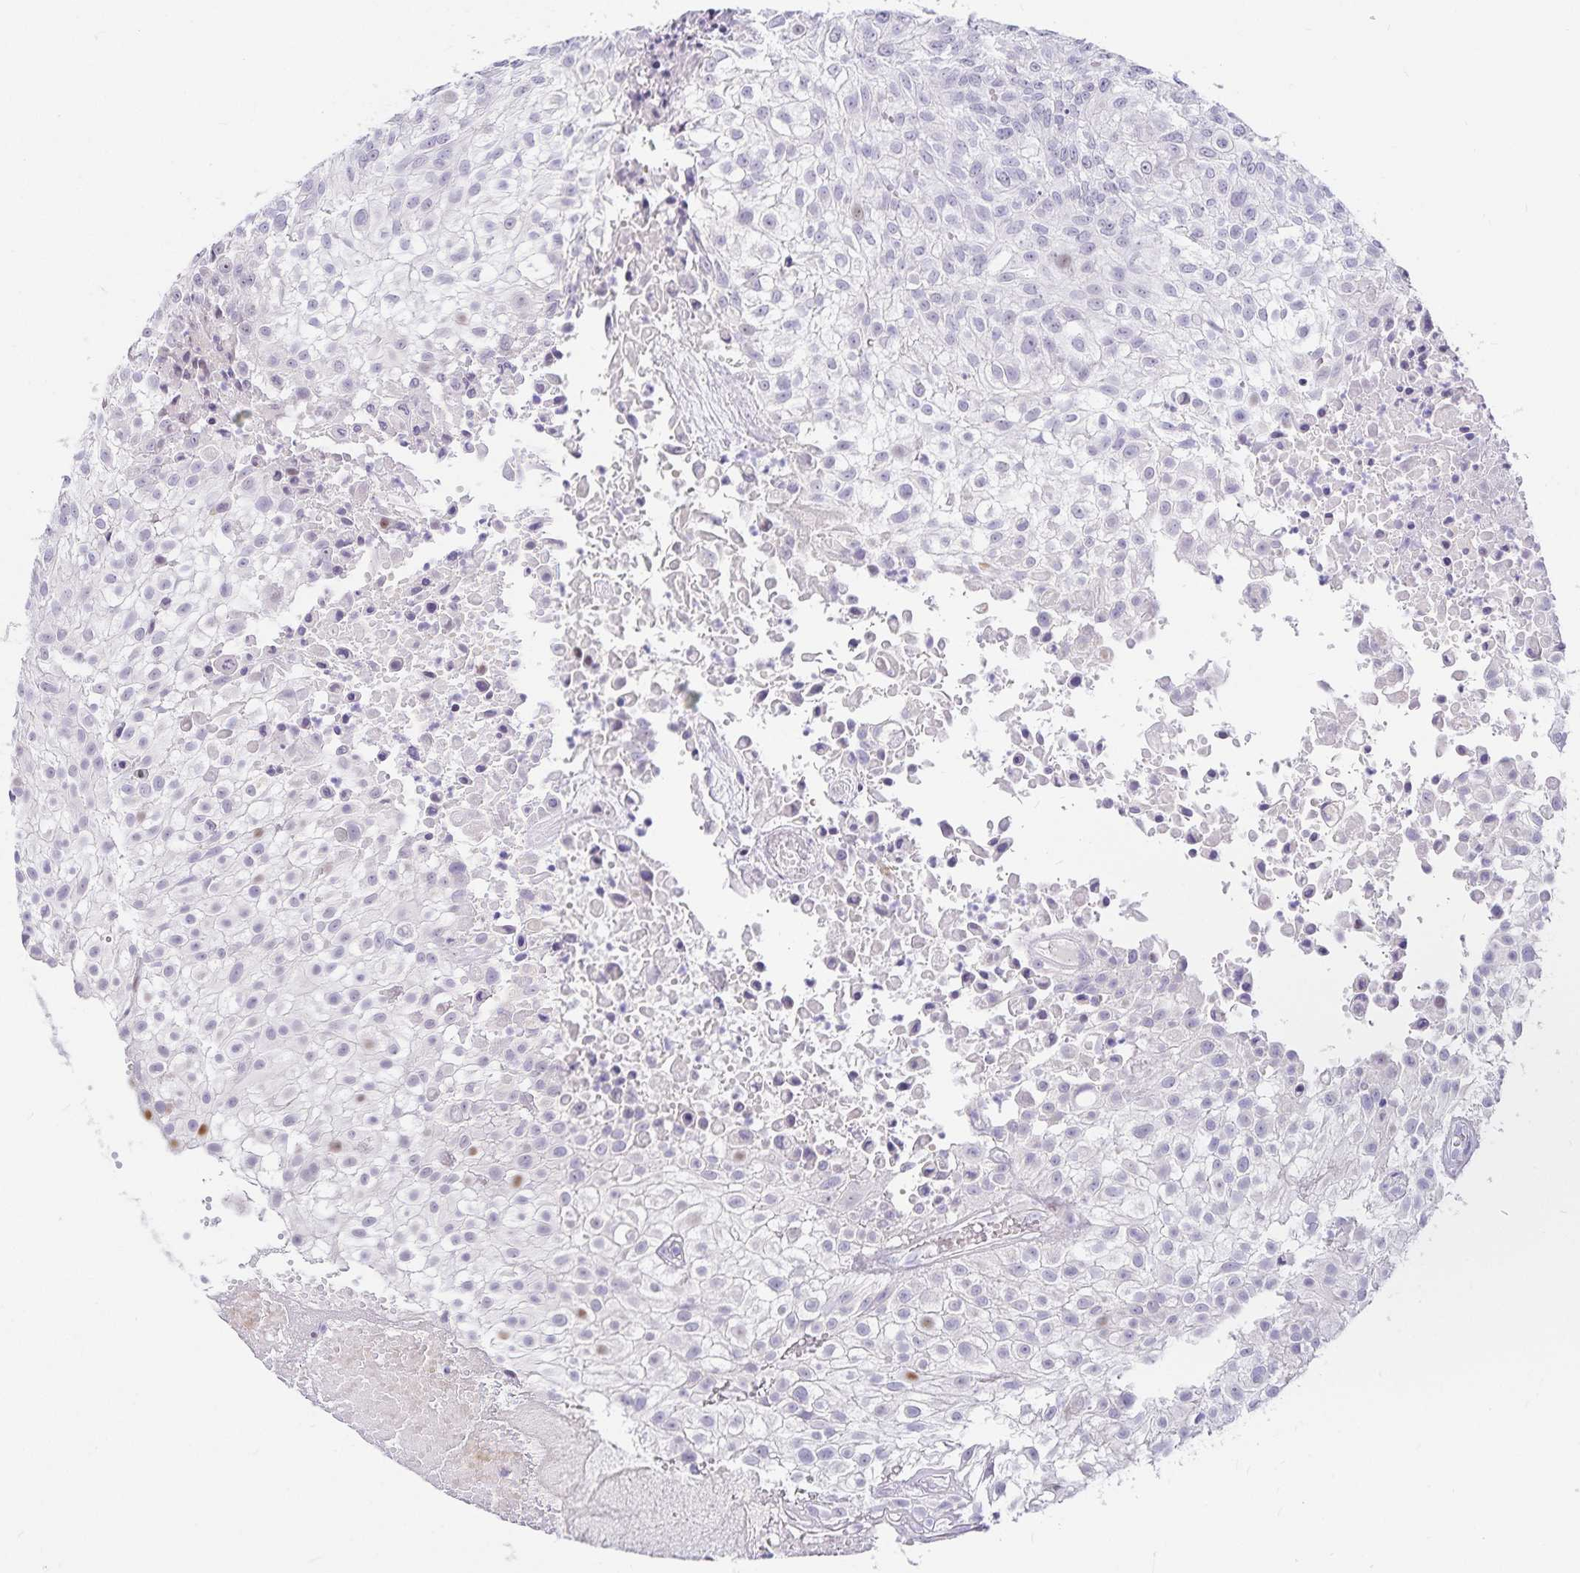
{"staining": {"intensity": "negative", "quantity": "none", "location": "none"}, "tissue": "urothelial cancer", "cell_type": "Tumor cells", "image_type": "cancer", "snomed": [{"axis": "morphology", "description": "Urothelial carcinoma, High grade"}, {"axis": "topography", "description": "Urinary bladder"}], "caption": "Immunohistochemistry of human urothelial carcinoma (high-grade) shows no positivity in tumor cells.", "gene": "KBTBD13", "patient": {"sex": "male", "age": 56}}